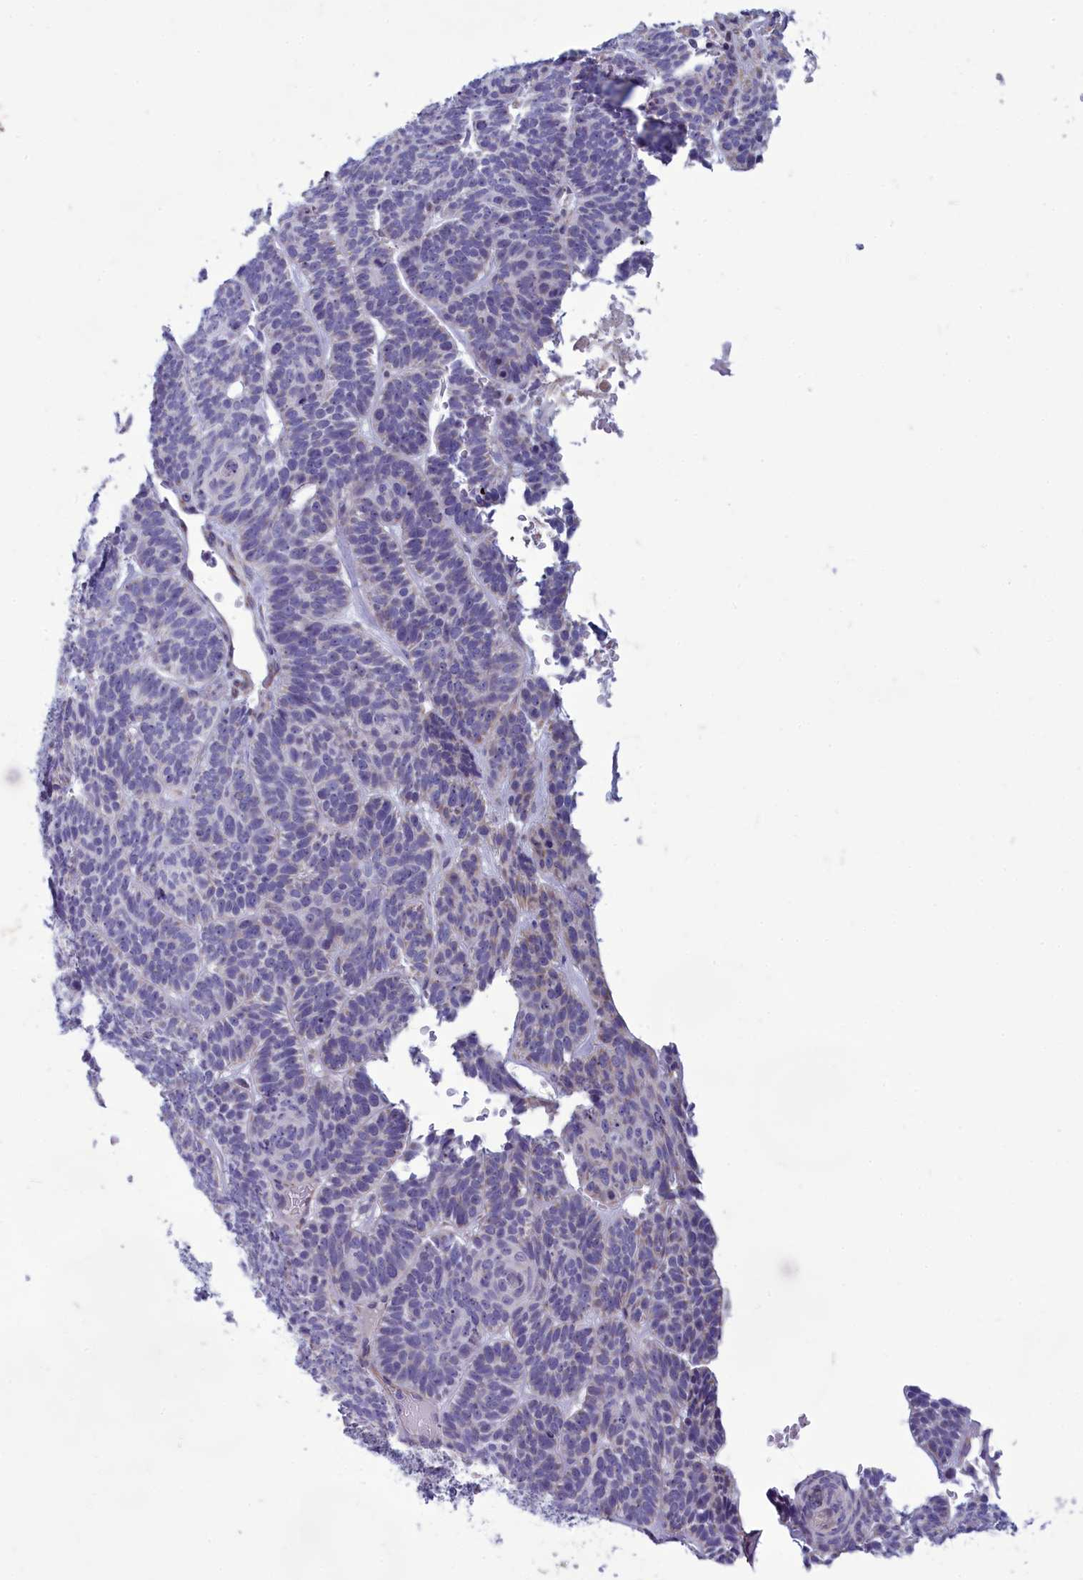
{"staining": {"intensity": "negative", "quantity": "none", "location": "none"}, "tissue": "skin cancer", "cell_type": "Tumor cells", "image_type": "cancer", "snomed": [{"axis": "morphology", "description": "Basal cell carcinoma"}, {"axis": "topography", "description": "Skin"}], "caption": "Skin cancer (basal cell carcinoma) stained for a protein using IHC demonstrates no staining tumor cells.", "gene": "CENATAC", "patient": {"sex": "male", "age": 85}}